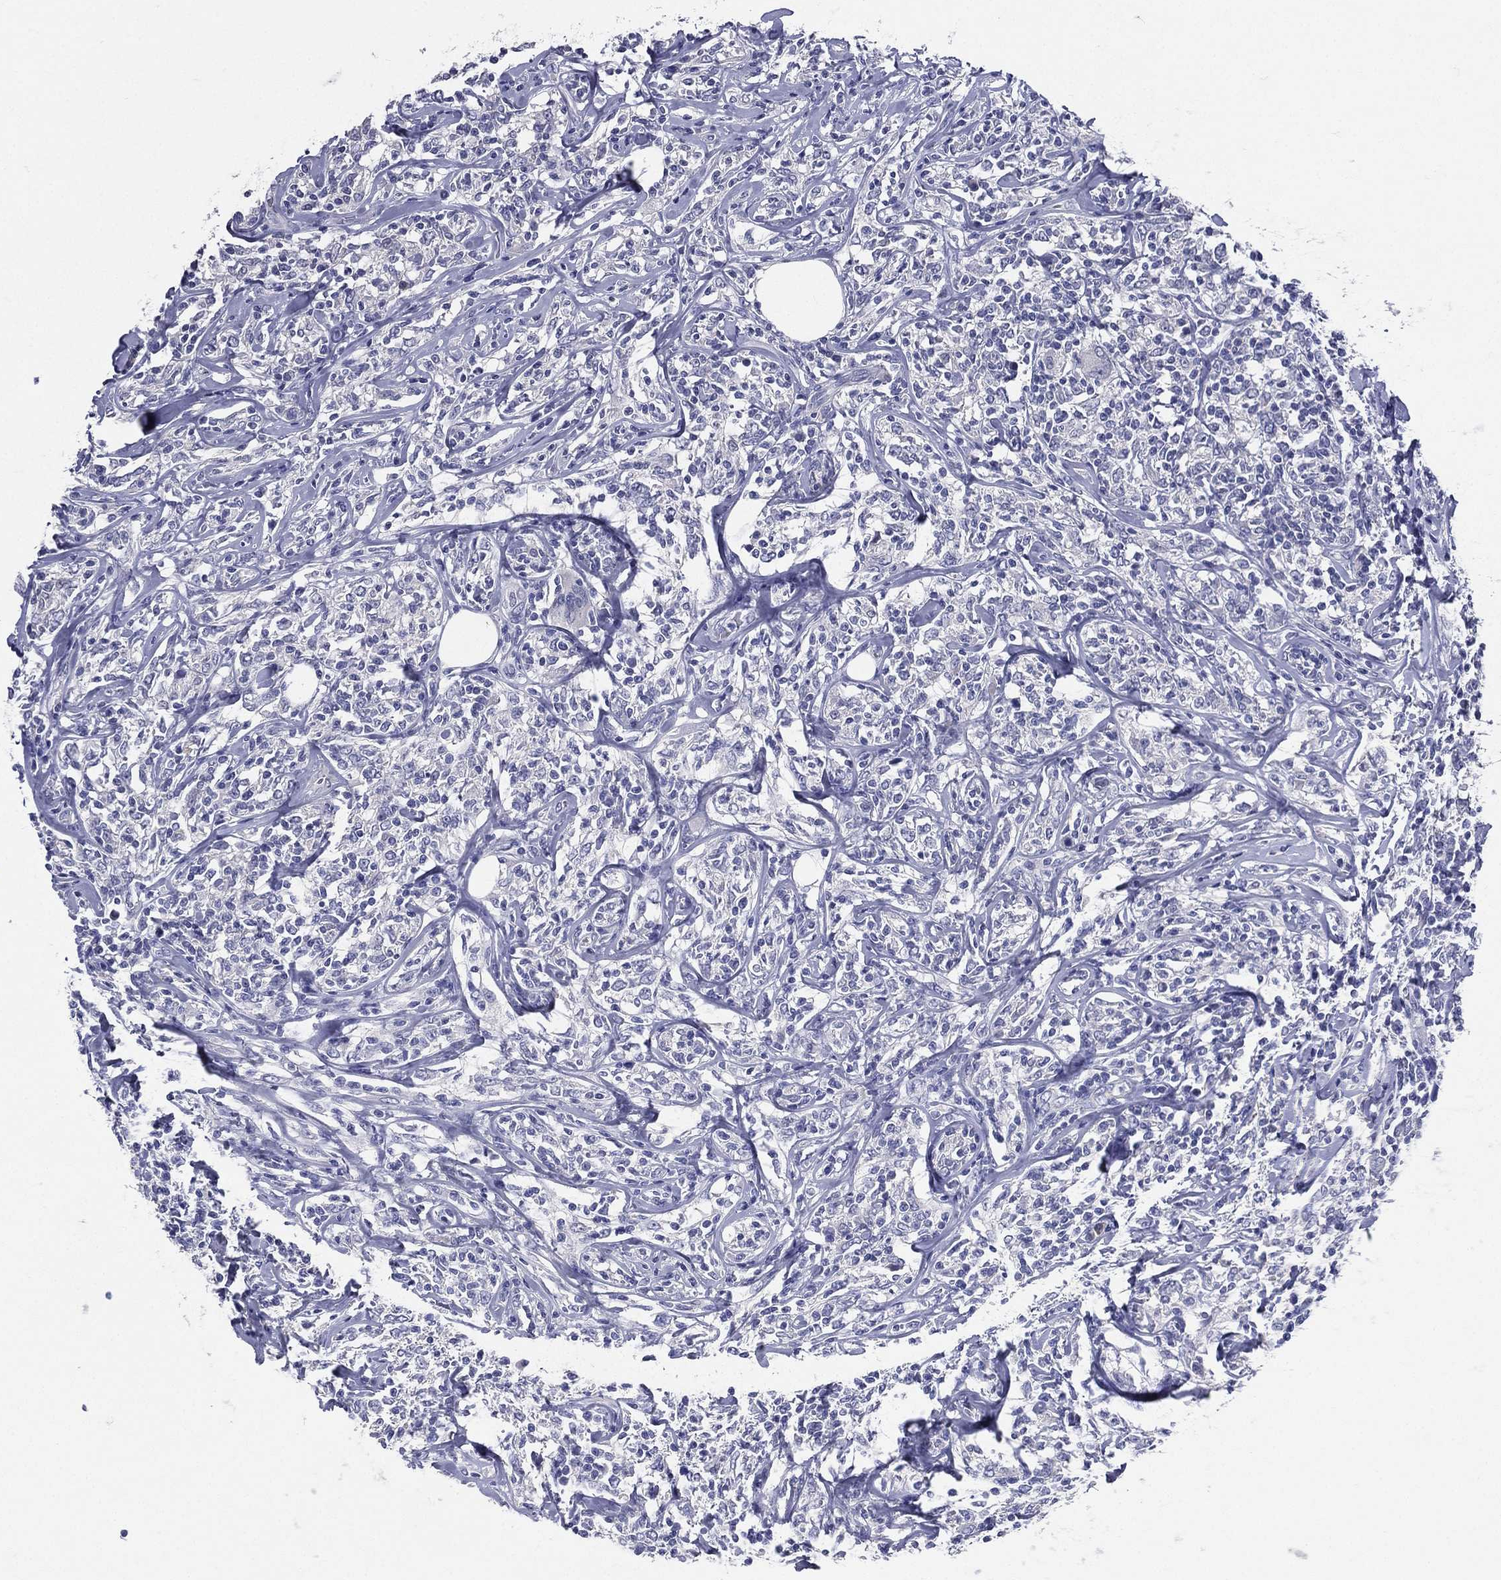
{"staining": {"intensity": "negative", "quantity": "none", "location": "none"}, "tissue": "lymphoma", "cell_type": "Tumor cells", "image_type": "cancer", "snomed": [{"axis": "morphology", "description": "Malignant lymphoma, non-Hodgkin's type, High grade"}, {"axis": "topography", "description": "Lymph node"}], "caption": "High power microscopy histopathology image of an immunohistochemistry (IHC) photomicrograph of high-grade malignant lymphoma, non-Hodgkin's type, revealing no significant staining in tumor cells.", "gene": "TGM1", "patient": {"sex": "female", "age": 84}}